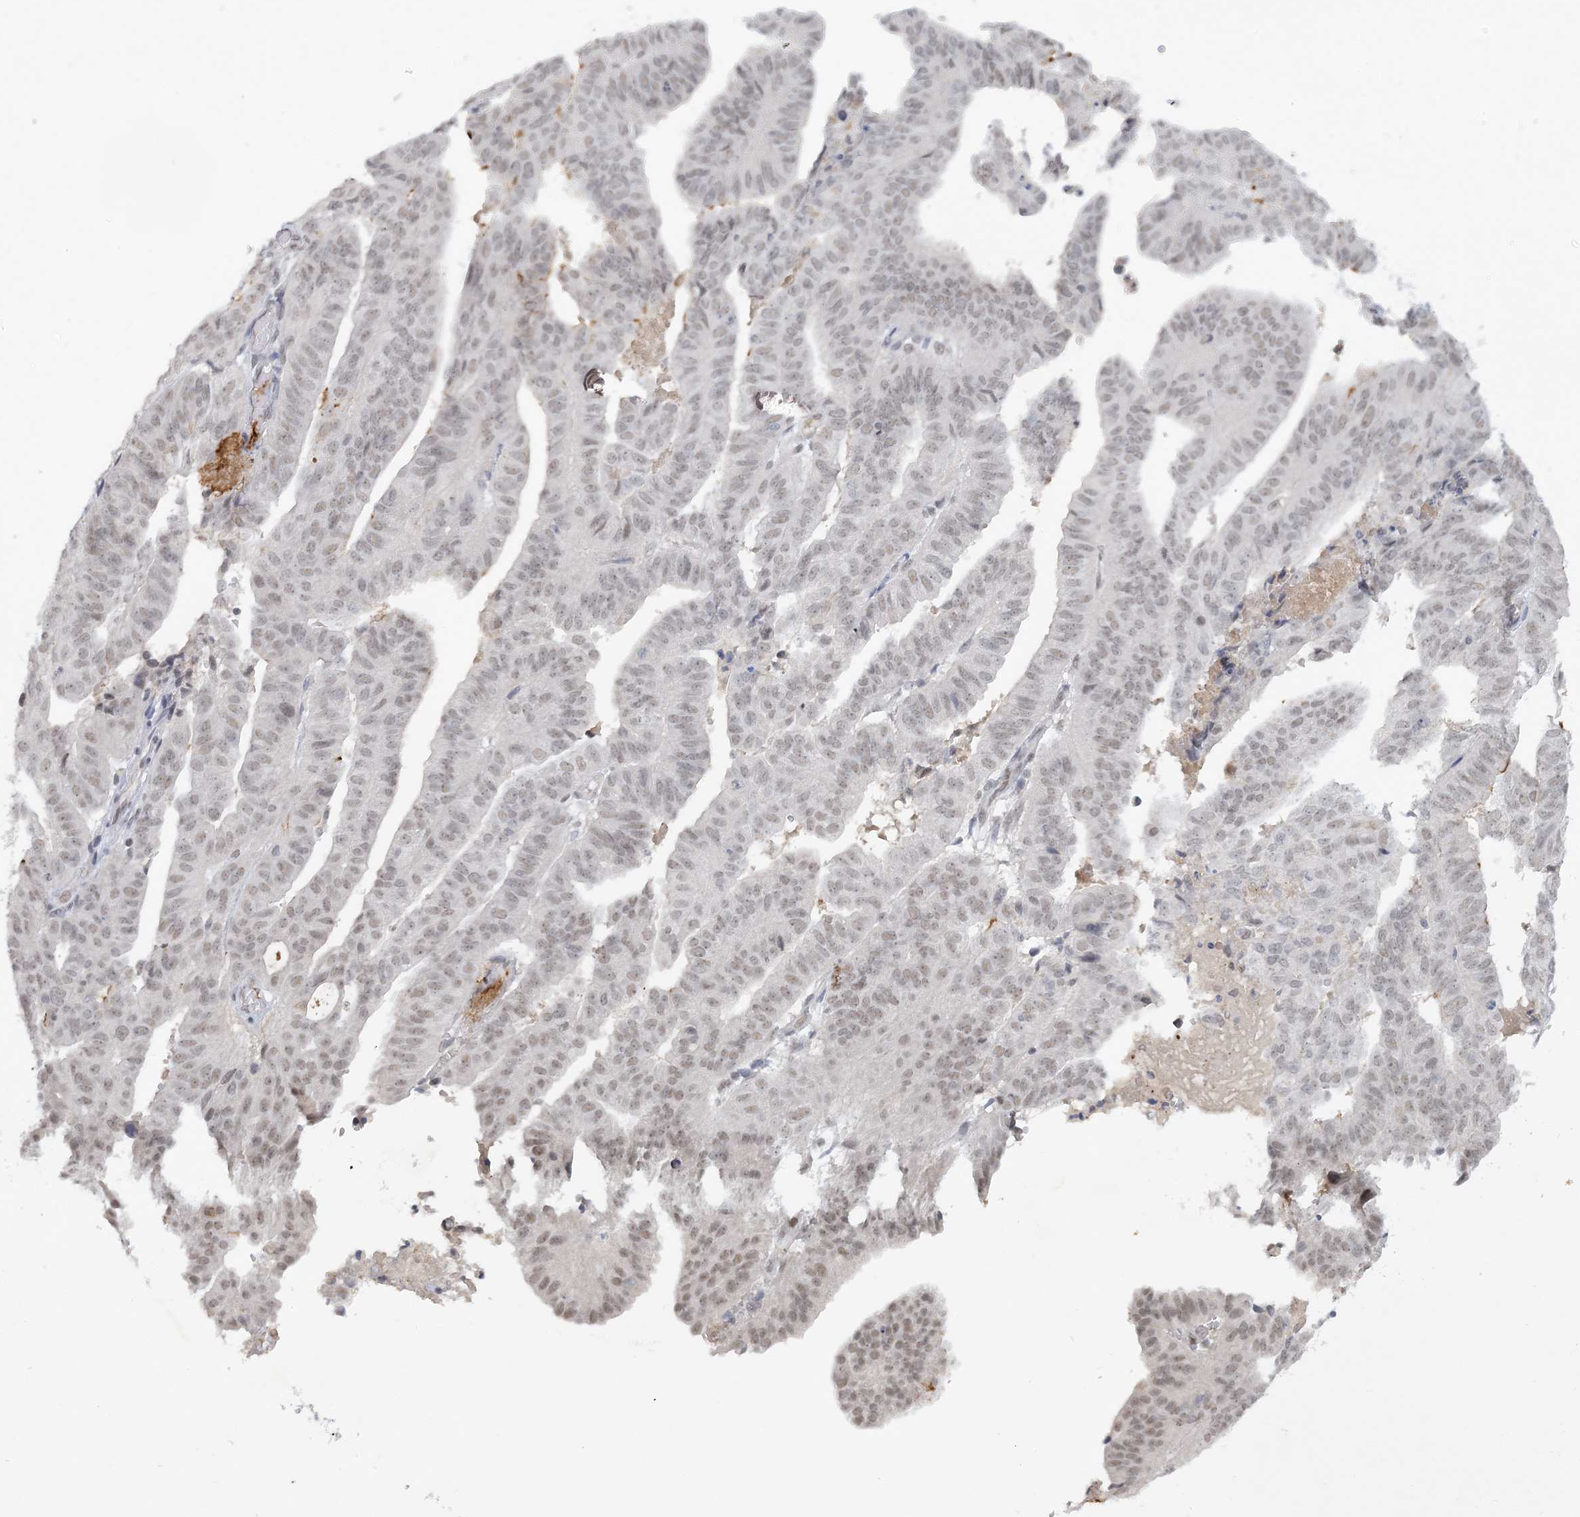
{"staining": {"intensity": "weak", "quantity": ">75%", "location": "nuclear"}, "tissue": "endometrial cancer", "cell_type": "Tumor cells", "image_type": "cancer", "snomed": [{"axis": "morphology", "description": "Adenocarcinoma, NOS"}, {"axis": "topography", "description": "Uterus"}], "caption": "Human endometrial cancer stained with a protein marker exhibits weak staining in tumor cells.", "gene": "KMT2D", "patient": {"sex": "female", "age": 77}}